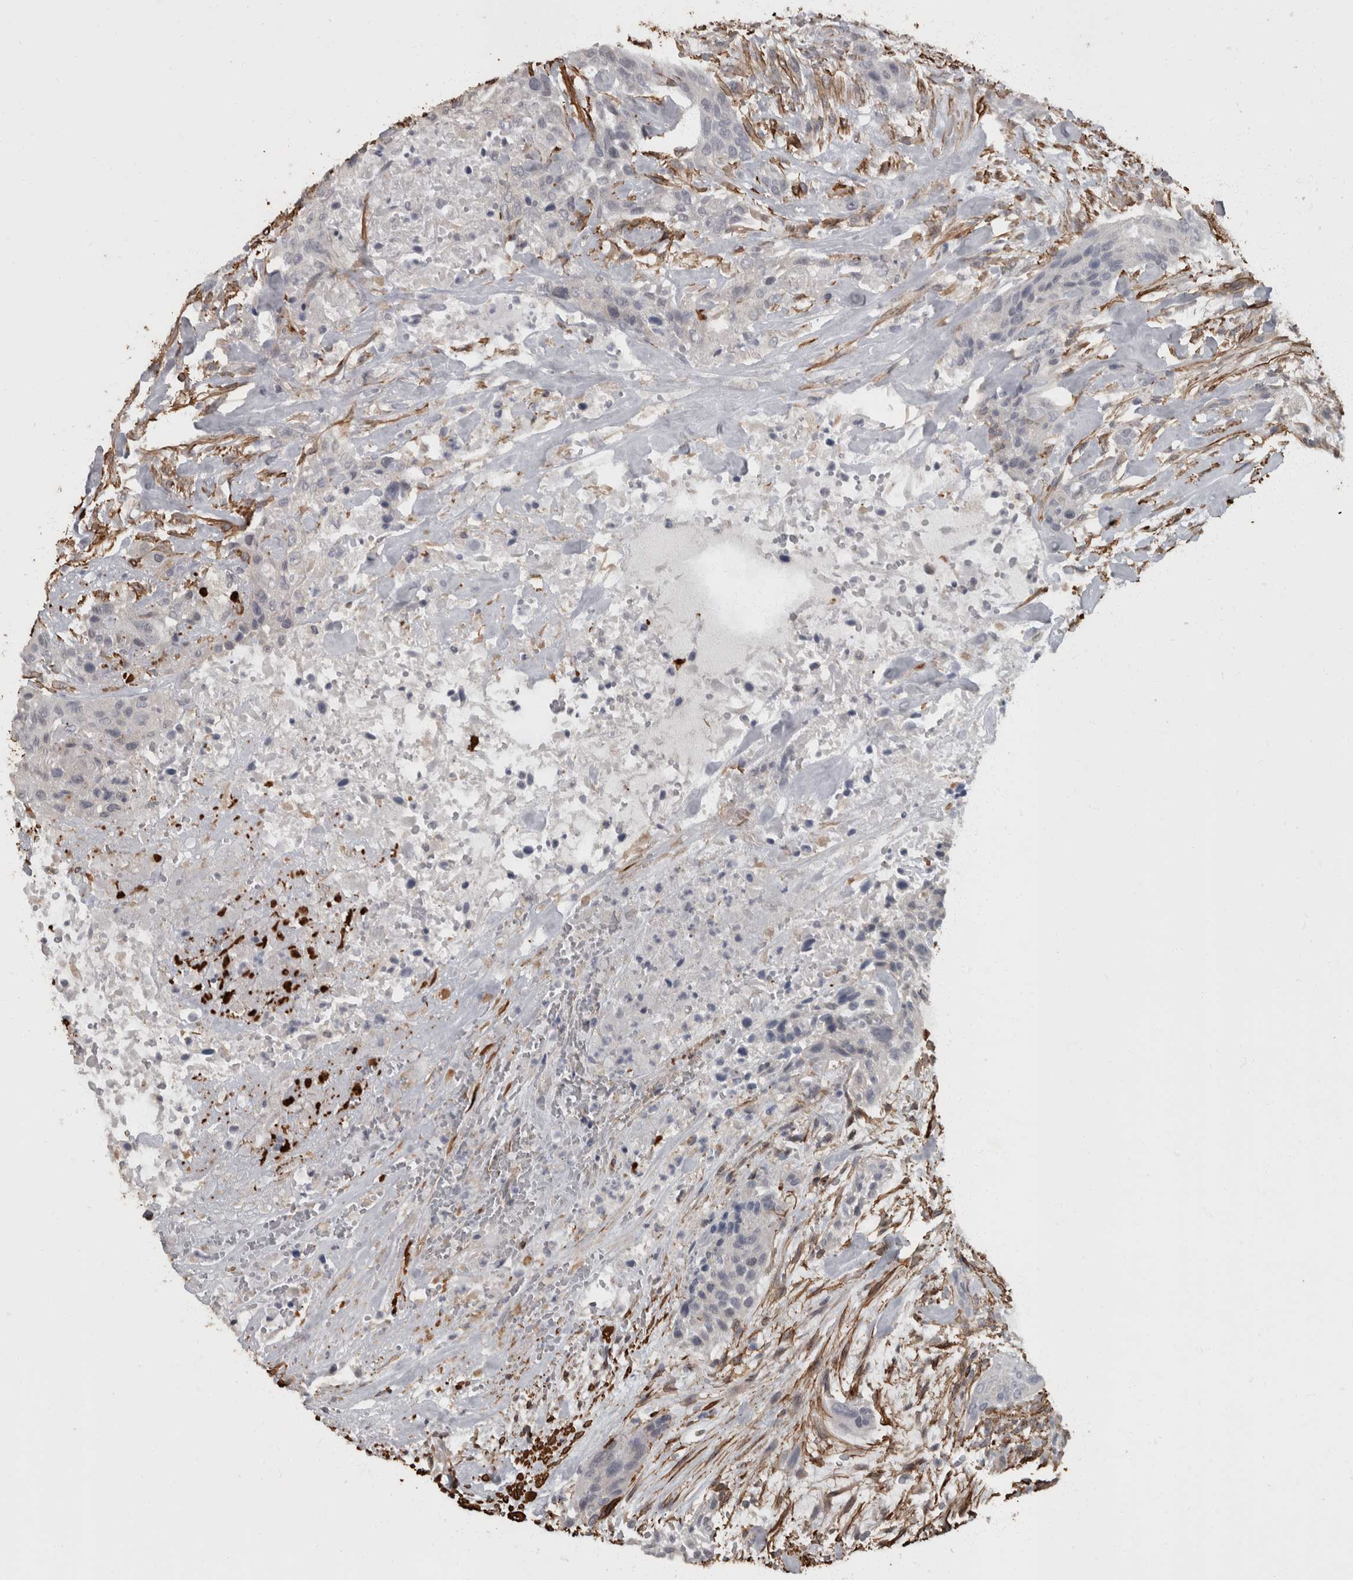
{"staining": {"intensity": "negative", "quantity": "none", "location": "none"}, "tissue": "urothelial cancer", "cell_type": "Tumor cells", "image_type": "cancer", "snomed": [{"axis": "morphology", "description": "Urothelial carcinoma, High grade"}, {"axis": "topography", "description": "Urinary bladder"}], "caption": "Immunohistochemistry histopathology image of human urothelial cancer stained for a protein (brown), which reveals no expression in tumor cells.", "gene": "MASTL", "patient": {"sex": "male", "age": 35}}